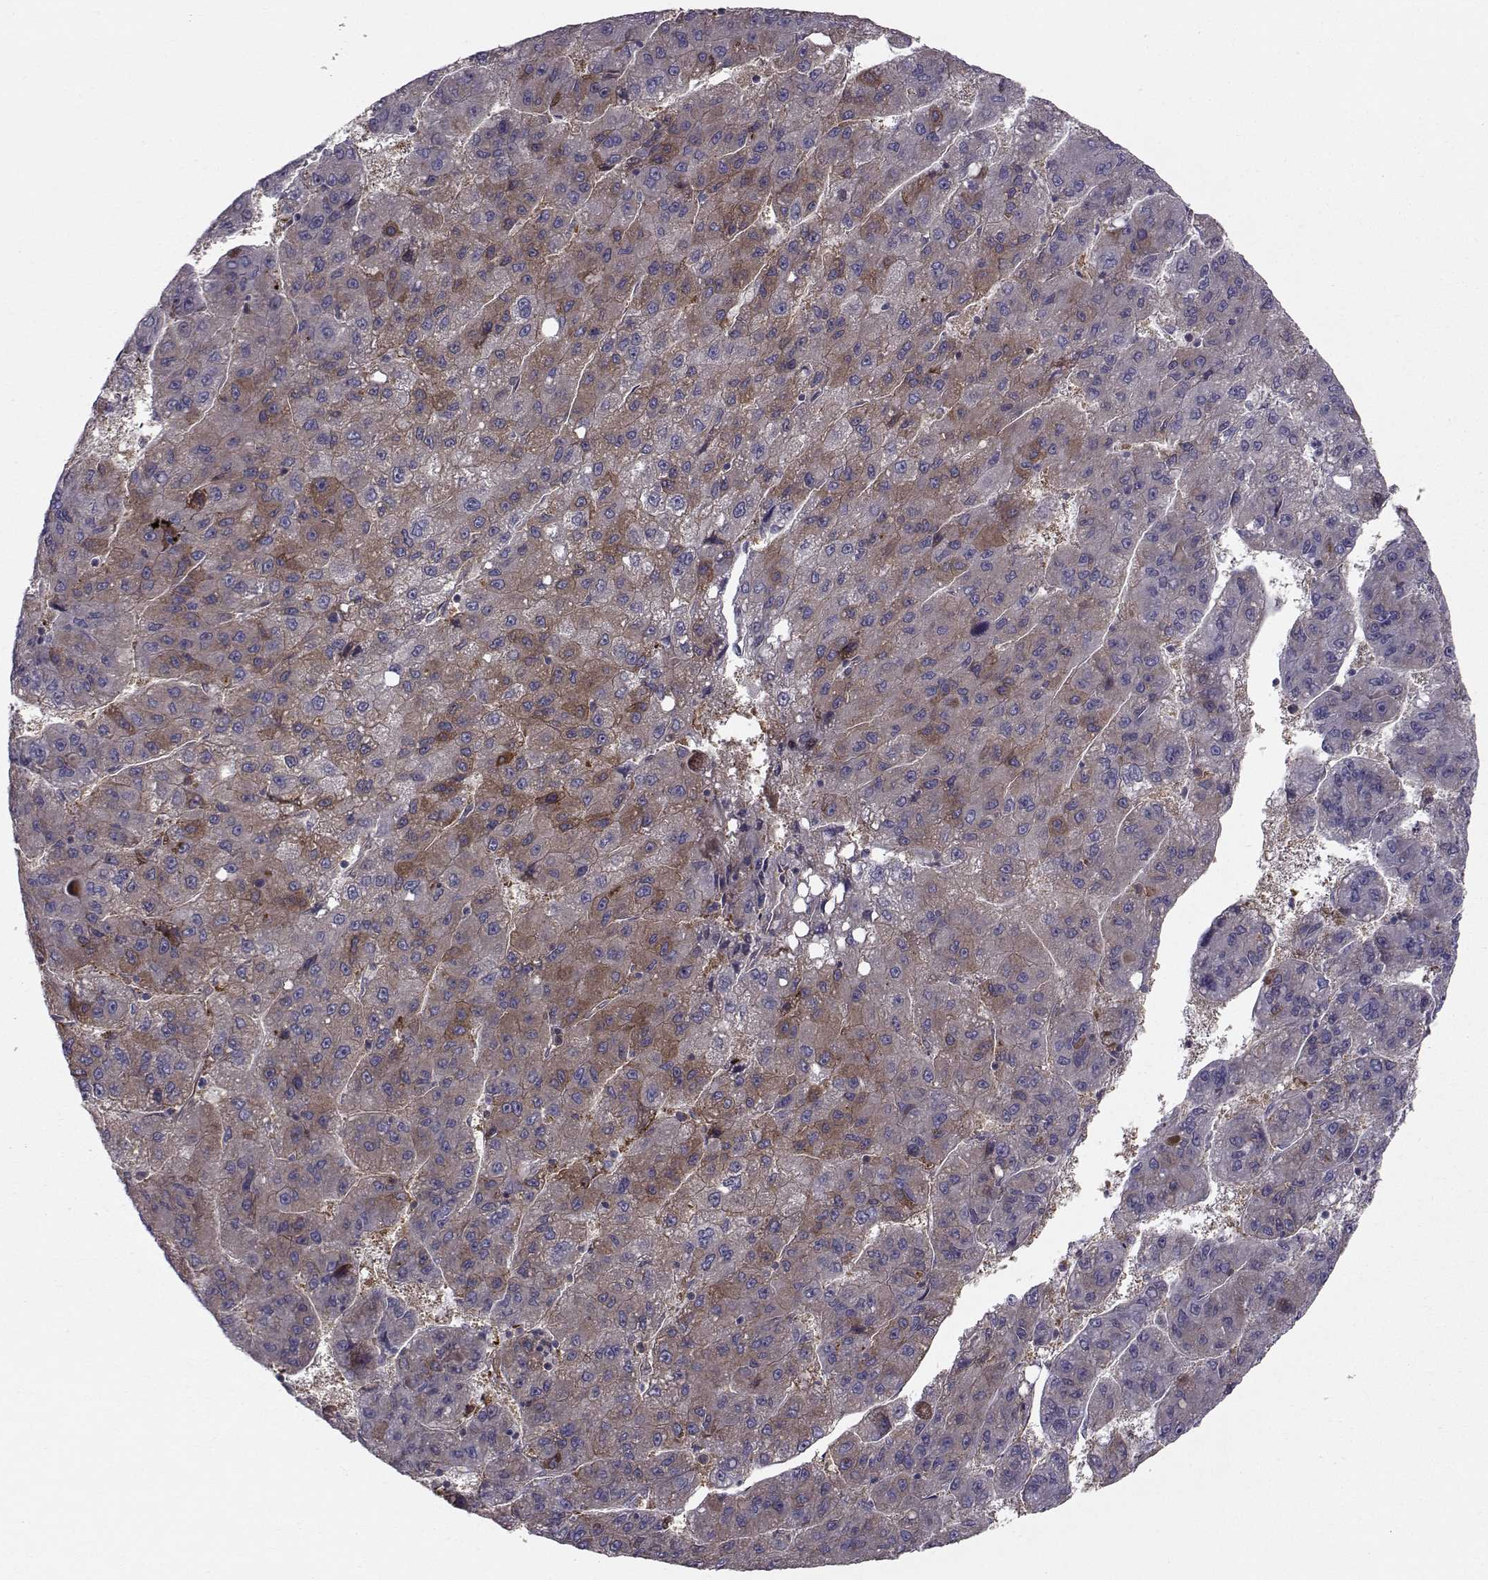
{"staining": {"intensity": "moderate", "quantity": "25%-75%", "location": "cytoplasmic/membranous"}, "tissue": "liver cancer", "cell_type": "Tumor cells", "image_type": "cancer", "snomed": [{"axis": "morphology", "description": "Carcinoma, Hepatocellular, NOS"}, {"axis": "topography", "description": "Liver"}], "caption": "Protein staining of liver cancer (hepatocellular carcinoma) tissue exhibits moderate cytoplasmic/membranous positivity in about 25%-75% of tumor cells. Nuclei are stained in blue.", "gene": "HSP90AB1", "patient": {"sex": "female", "age": 82}}